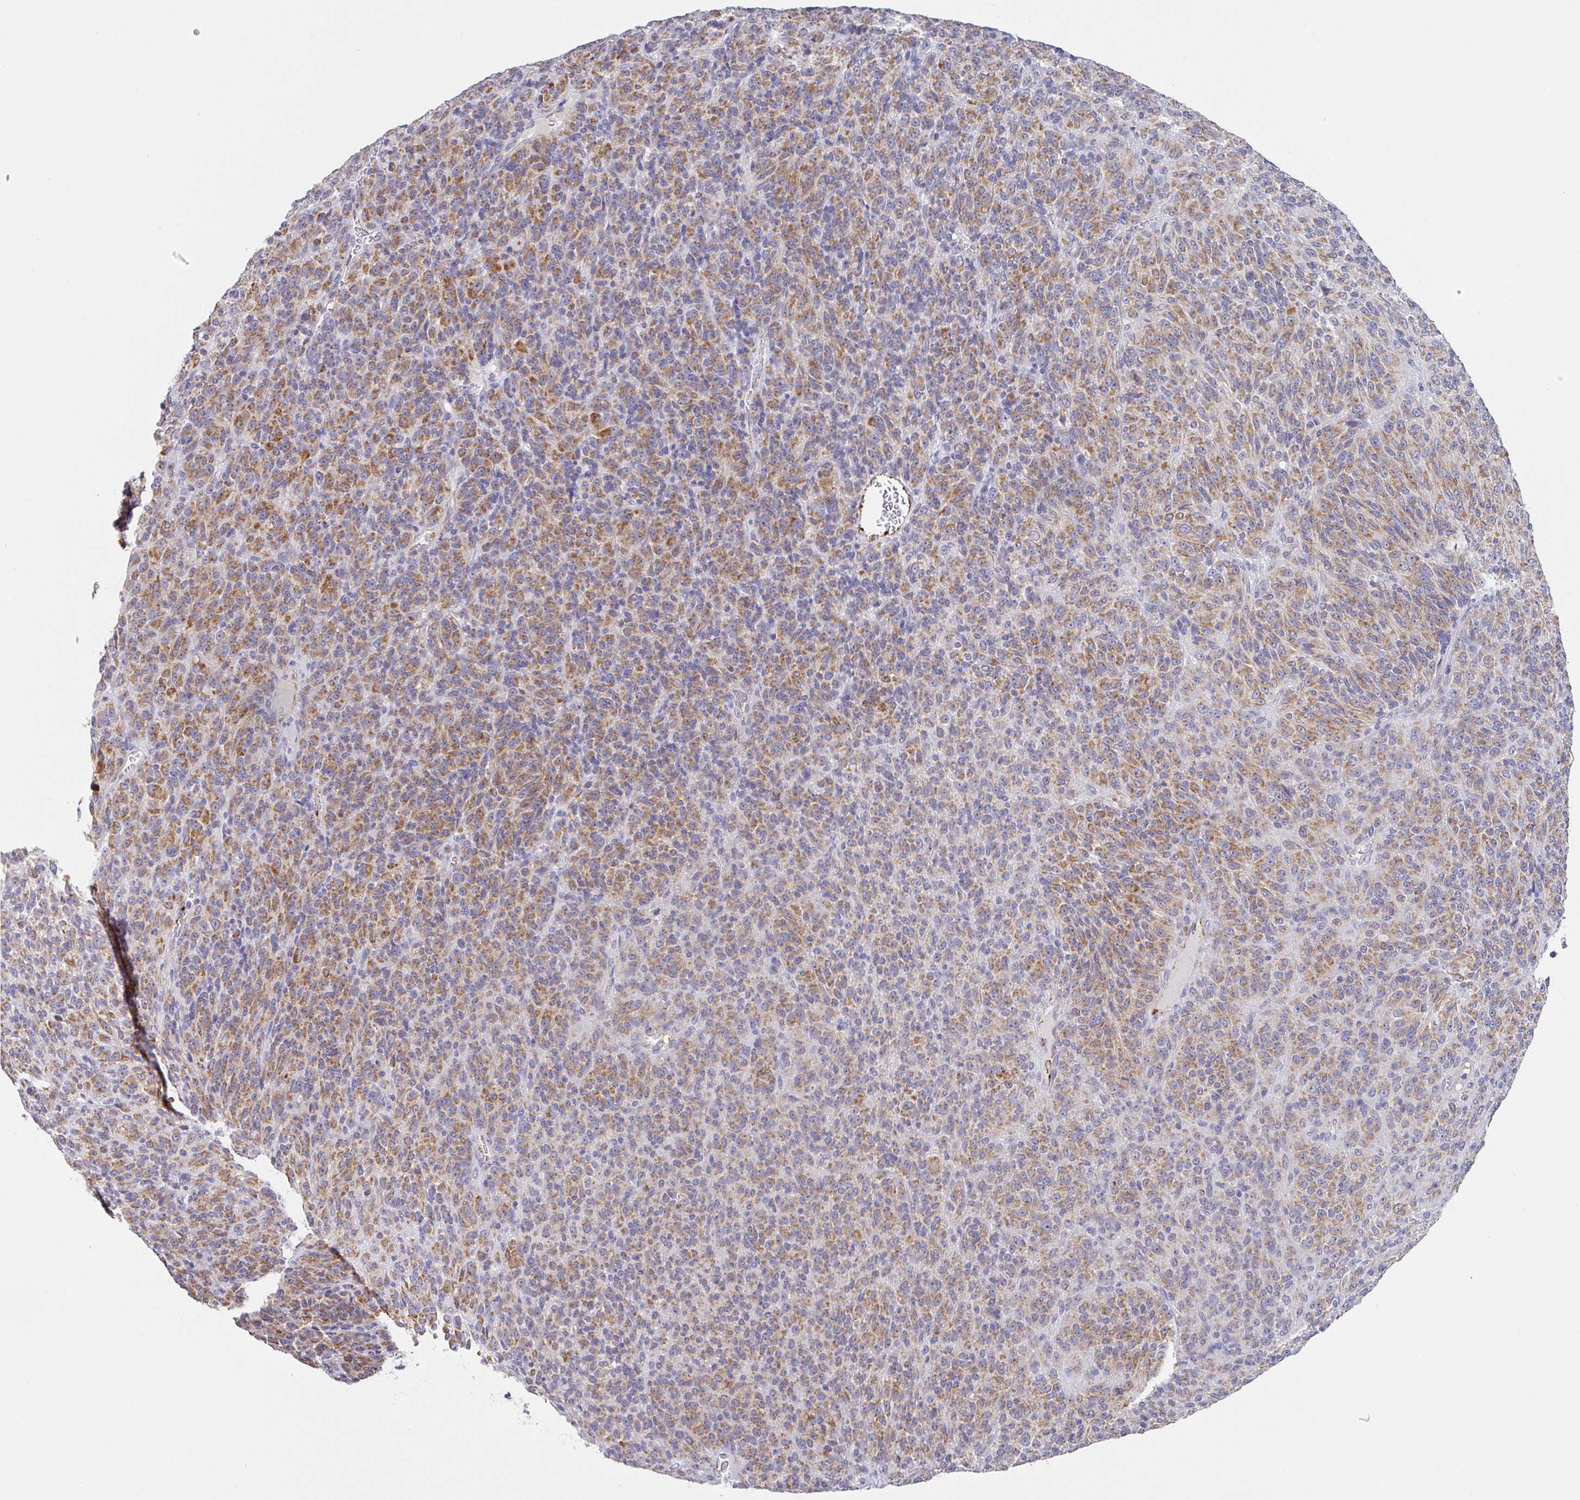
{"staining": {"intensity": "moderate", "quantity": ">75%", "location": "cytoplasmic/membranous"}, "tissue": "melanoma", "cell_type": "Tumor cells", "image_type": "cancer", "snomed": [{"axis": "morphology", "description": "Malignant melanoma, Metastatic site"}, {"axis": "topography", "description": "Brain"}], "caption": "This histopathology image shows IHC staining of malignant melanoma (metastatic site), with medium moderate cytoplasmic/membranous staining in approximately >75% of tumor cells.", "gene": "PLCD4", "patient": {"sex": "female", "age": 56}}